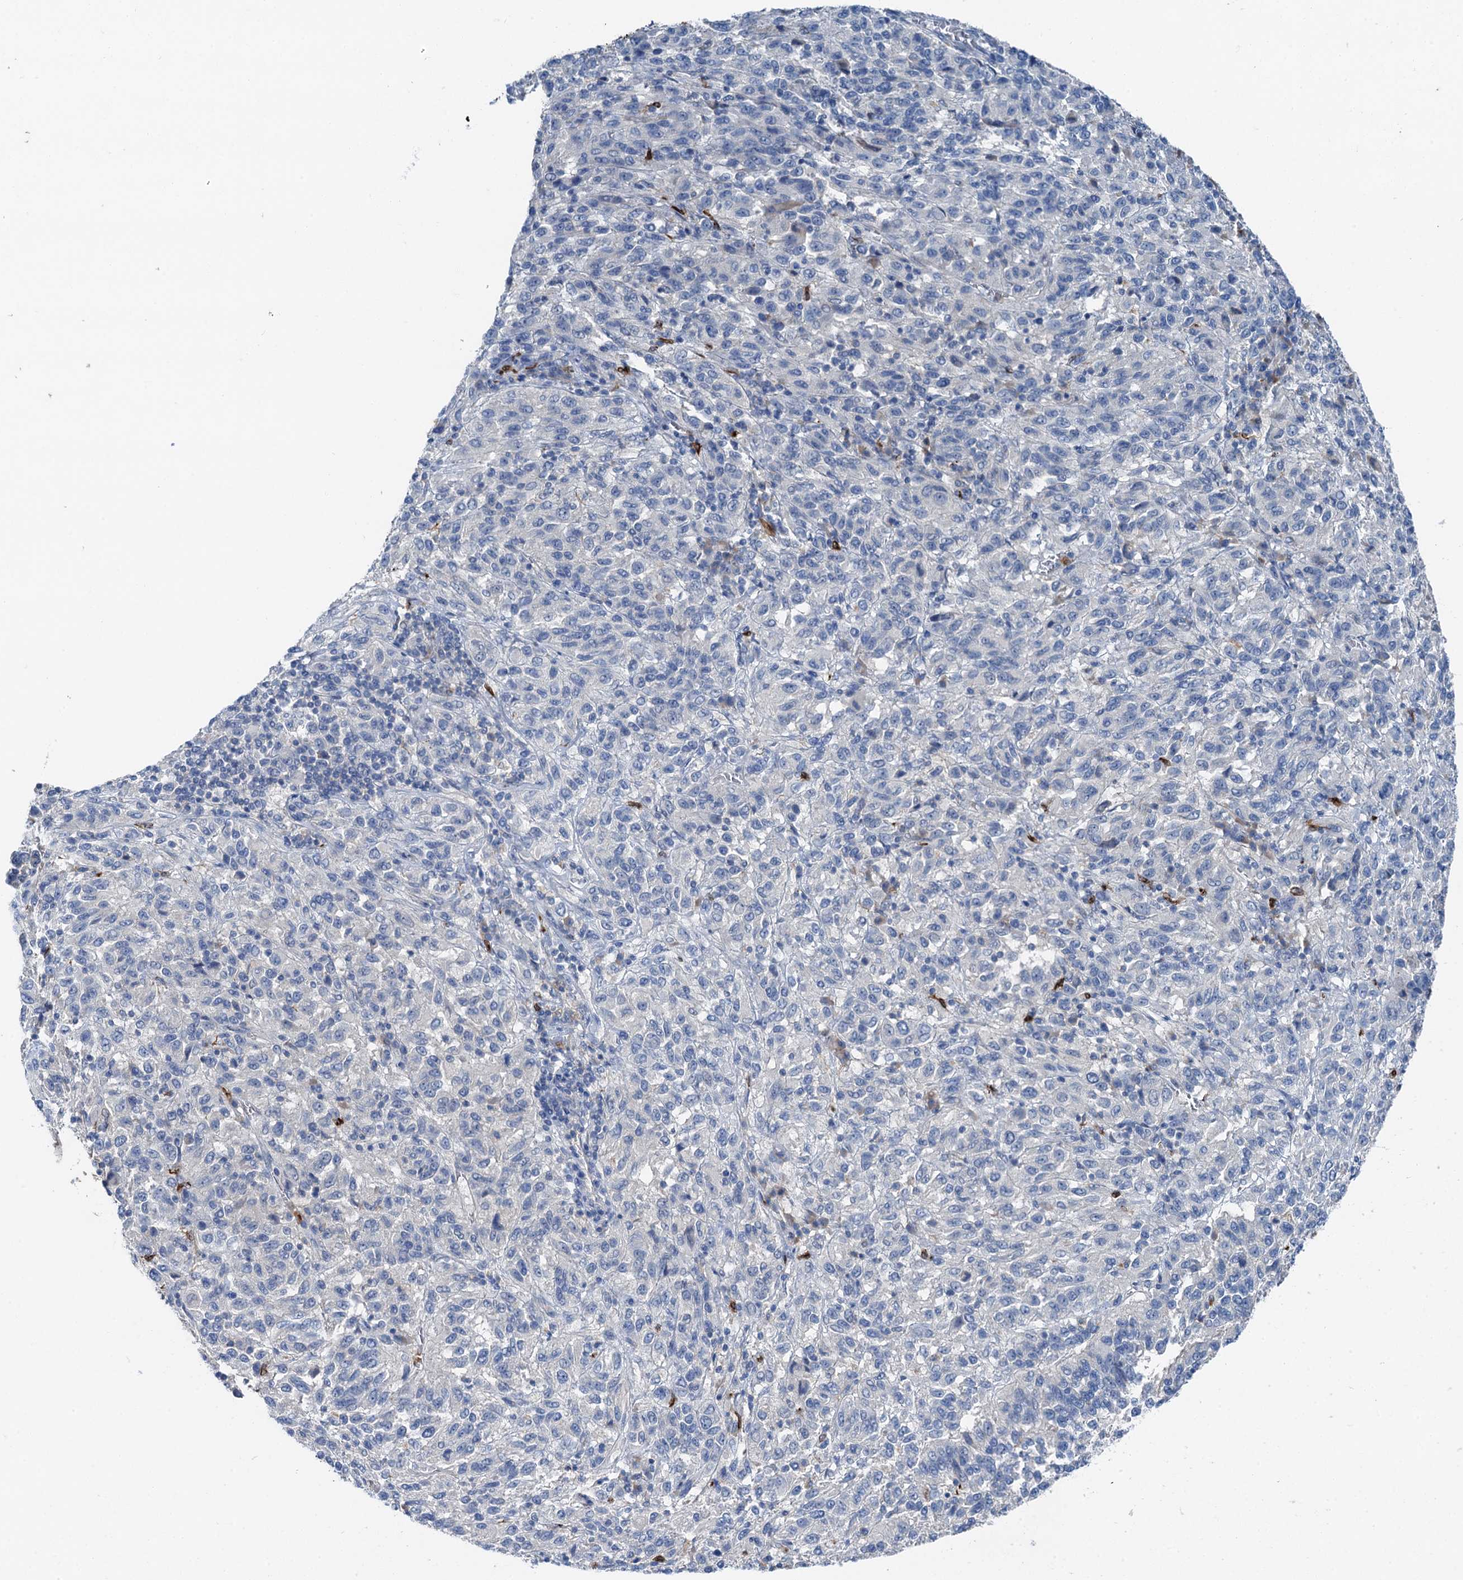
{"staining": {"intensity": "negative", "quantity": "none", "location": "none"}, "tissue": "melanoma", "cell_type": "Tumor cells", "image_type": "cancer", "snomed": [{"axis": "morphology", "description": "Malignant melanoma, Metastatic site"}, {"axis": "topography", "description": "Lung"}], "caption": "A histopathology image of malignant melanoma (metastatic site) stained for a protein displays no brown staining in tumor cells.", "gene": "OTOA", "patient": {"sex": "male", "age": 64}}